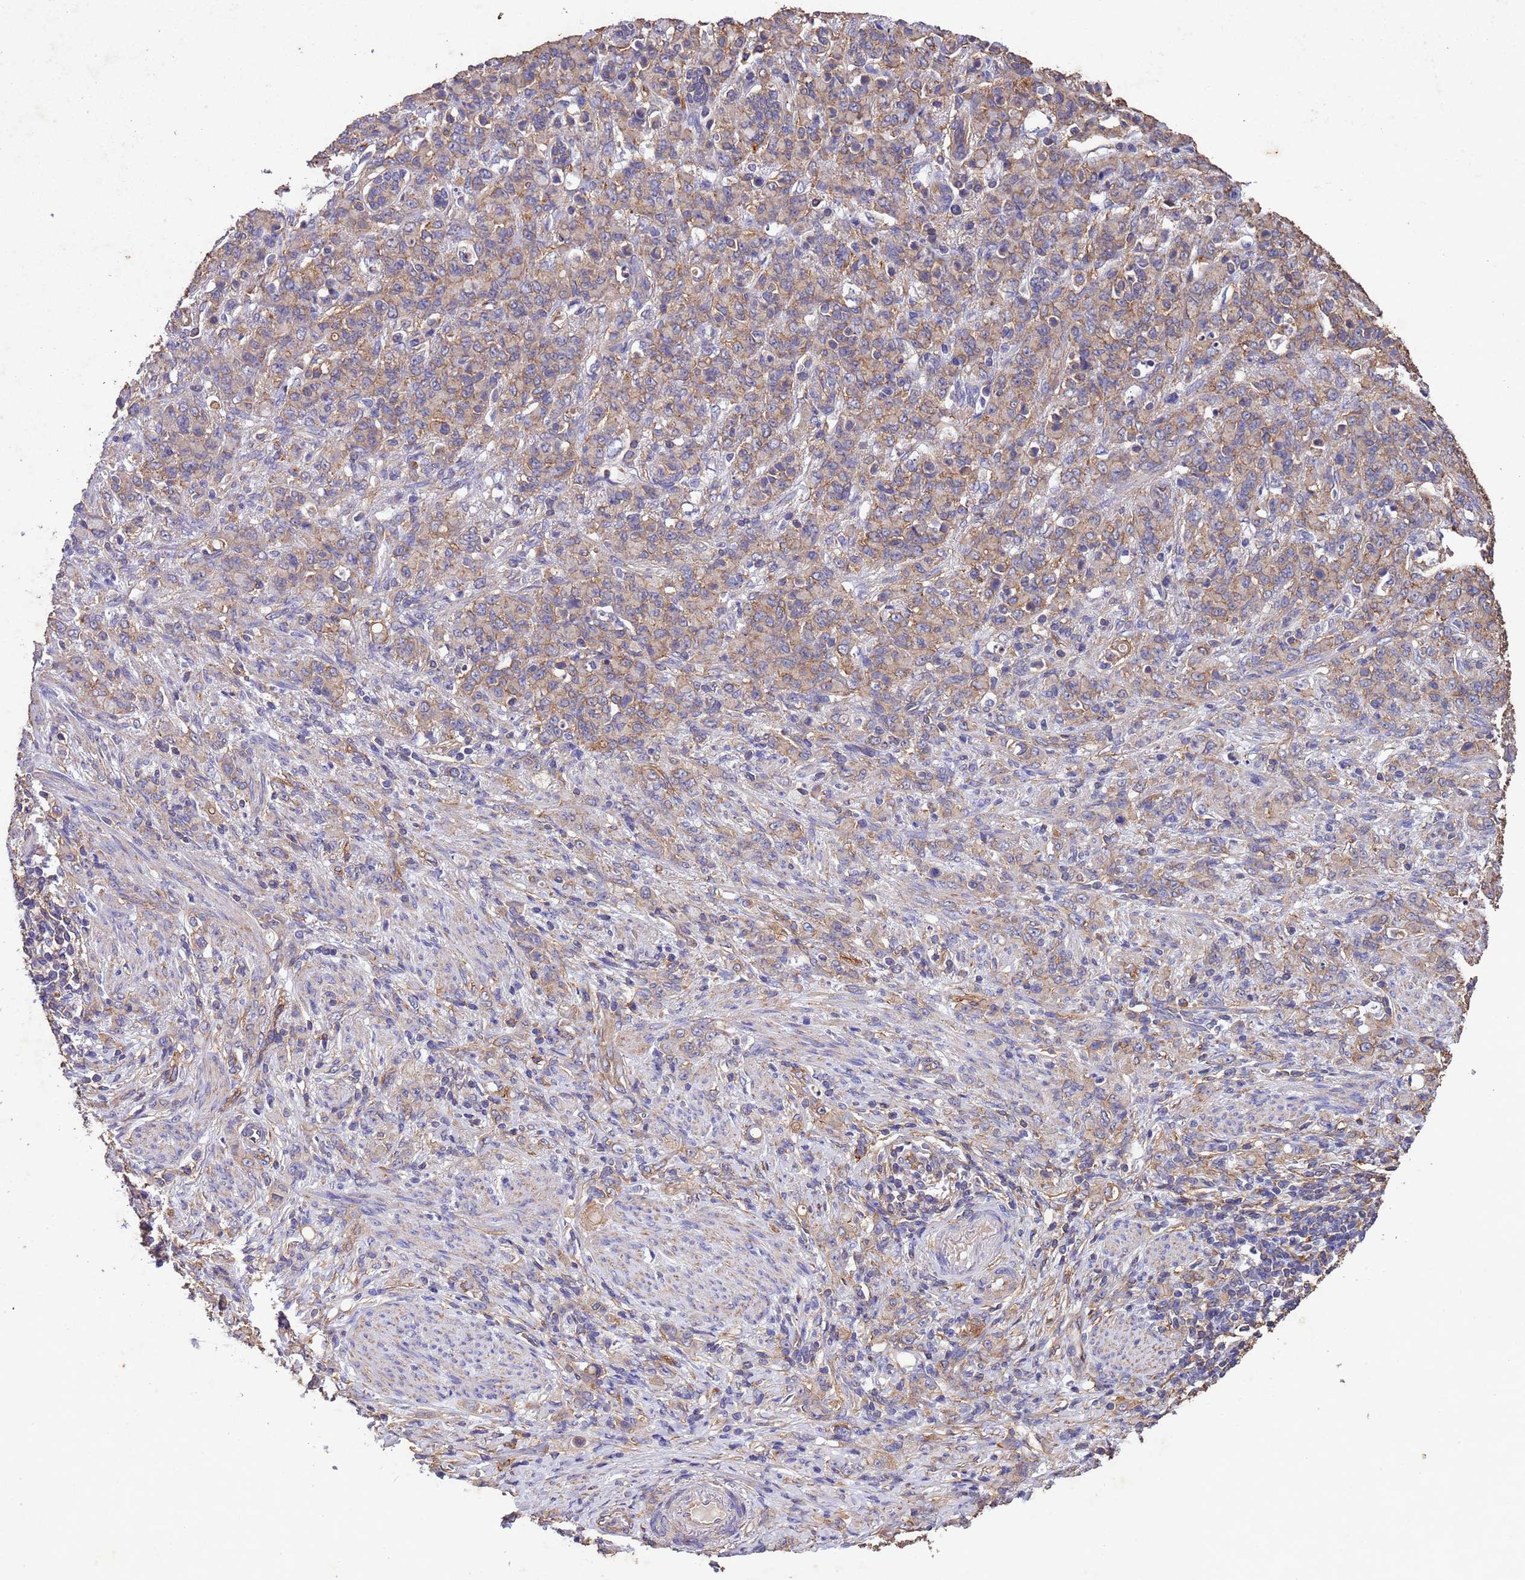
{"staining": {"intensity": "weak", "quantity": ">75%", "location": "cytoplasmic/membranous"}, "tissue": "stomach cancer", "cell_type": "Tumor cells", "image_type": "cancer", "snomed": [{"axis": "morphology", "description": "Adenocarcinoma, NOS"}, {"axis": "topography", "description": "Stomach"}], "caption": "Stomach cancer (adenocarcinoma) stained with a brown dye exhibits weak cytoplasmic/membranous positive positivity in about >75% of tumor cells.", "gene": "MTX3", "patient": {"sex": "female", "age": 79}}